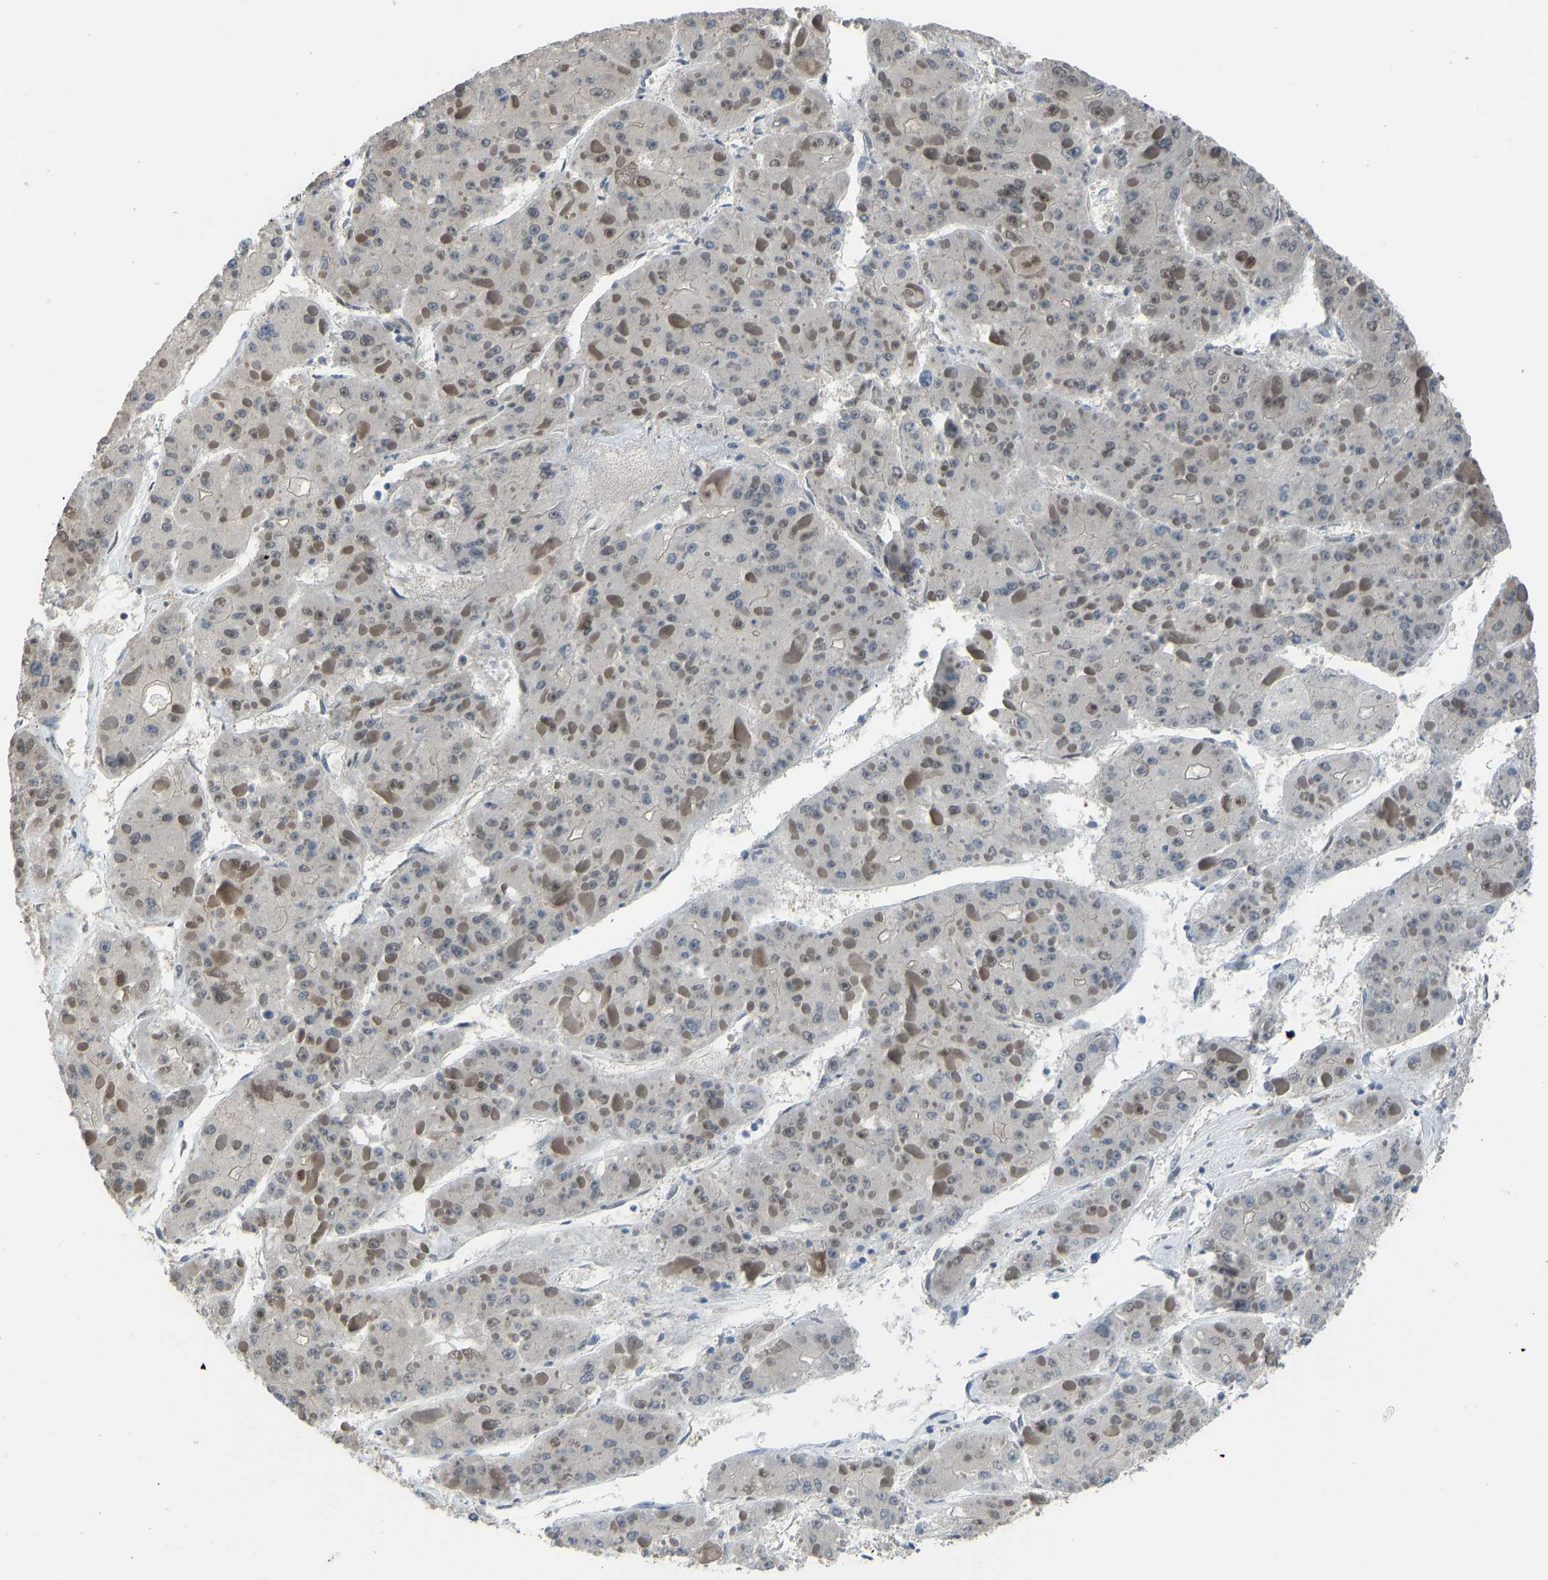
{"staining": {"intensity": "negative", "quantity": "none", "location": "none"}, "tissue": "liver cancer", "cell_type": "Tumor cells", "image_type": "cancer", "snomed": [{"axis": "morphology", "description": "Carcinoma, Hepatocellular, NOS"}, {"axis": "topography", "description": "Liver"}], "caption": "Immunohistochemistry of hepatocellular carcinoma (liver) reveals no expression in tumor cells. (DAB (3,3'-diaminobenzidine) immunohistochemistry with hematoxylin counter stain).", "gene": "KPNA6", "patient": {"sex": "female", "age": 73}}